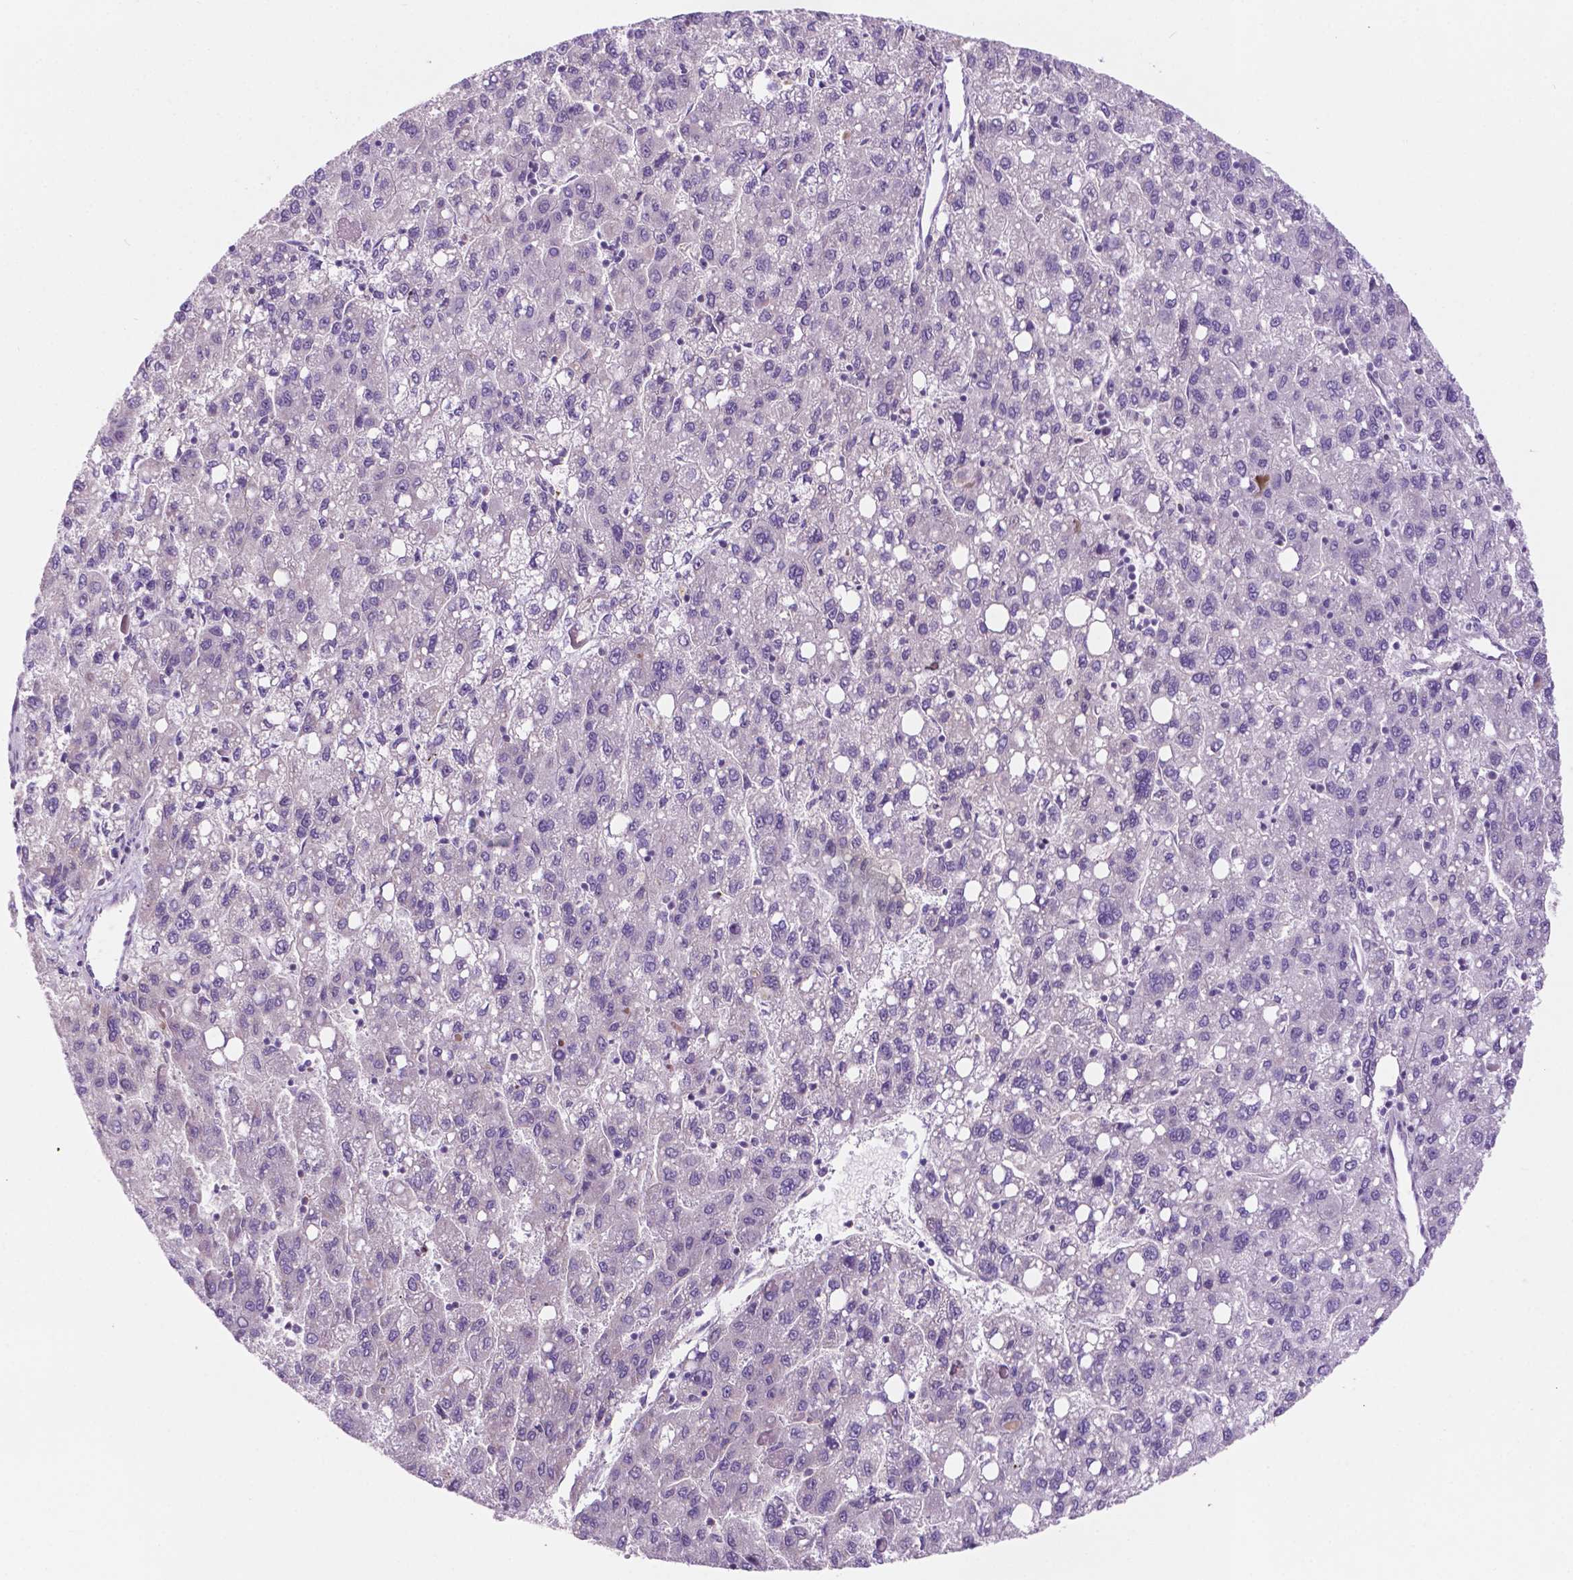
{"staining": {"intensity": "negative", "quantity": "none", "location": "none"}, "tissue": "liver cancer", "cell_type": "Tumor cells", "image_type": "cancer", "snomed": [{"axis": "morphology", "description": "Carcinoma, Hepatocellular, NOS"}, {"axis": "topography", "description": "Liver"}], "caption": "High magnification brightfield microscopy of liver cancer (hepatocellular carcinoma) stained with DAB (brown) and counterstained with hematoxylin (blue): tumor cells show no significant staining.", "gene": "FAM50B", "patient": {"sex": "female", "age": 82}}